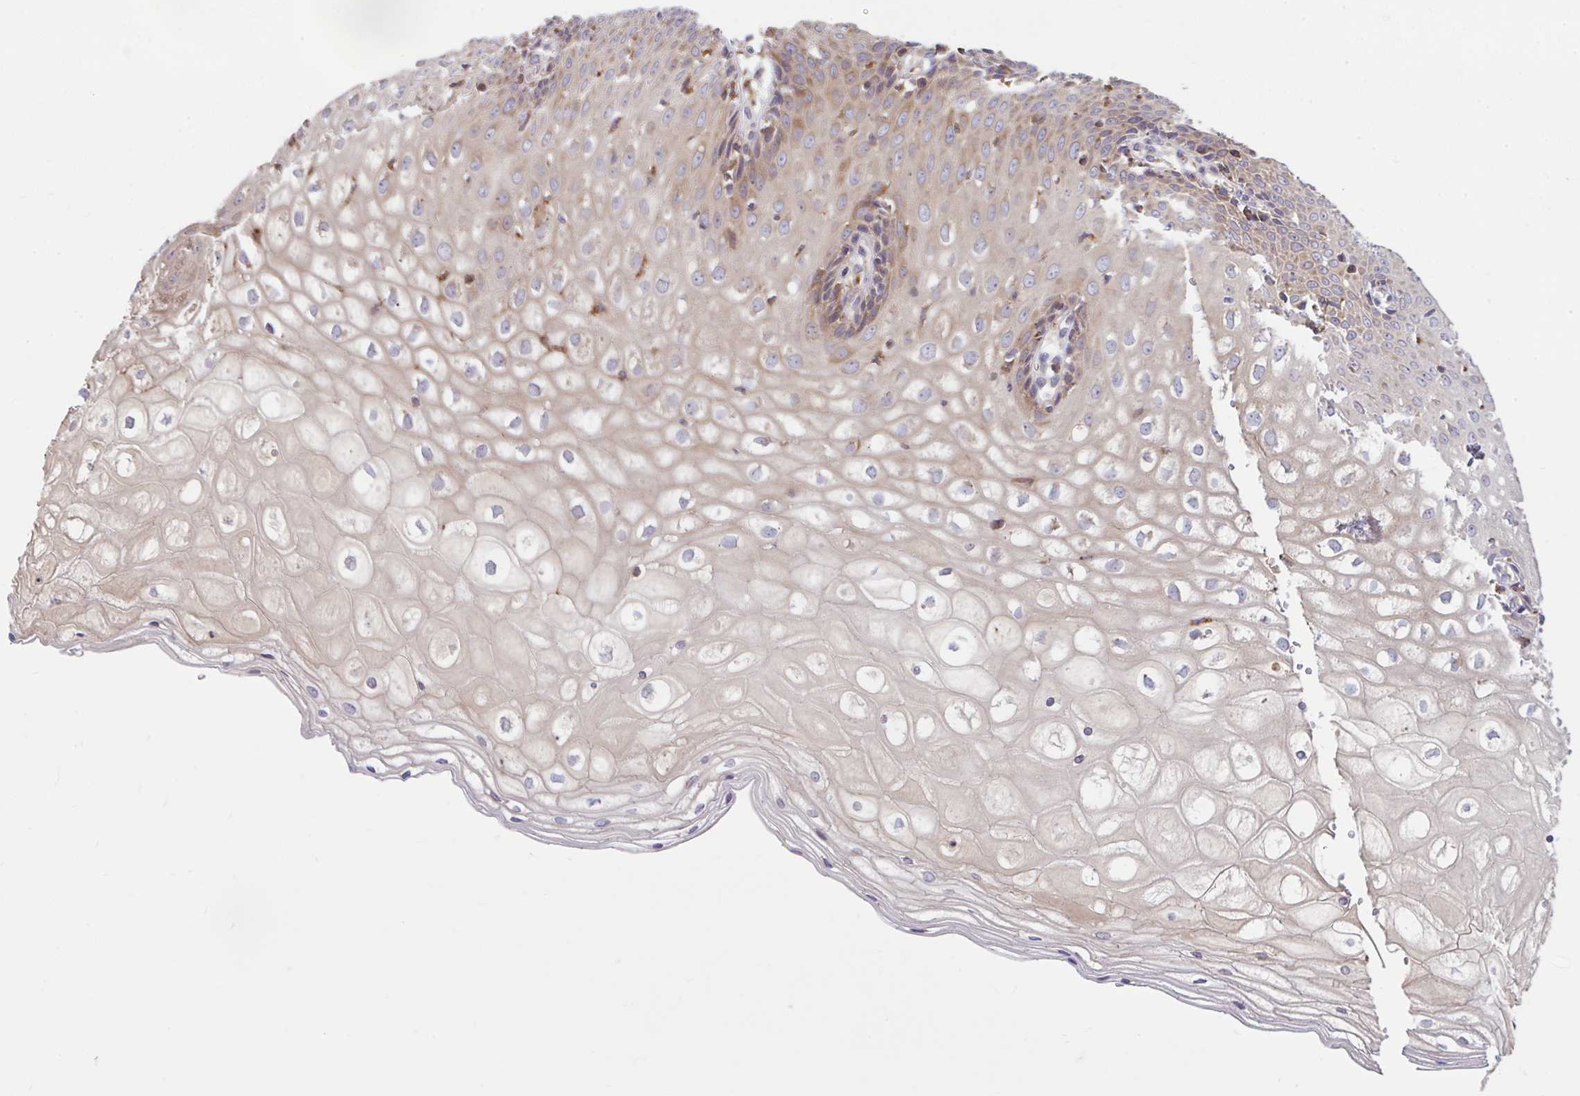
{"staining": {"intensity": "weak", "quantity": "25%-75%", "location": "cytoplasmic/membranous"}, "tissue": "cervix", "cell_type": "Glandular cells", "image_type": "normal", "snomed": [{"axis": "morphology", "description": "Normal tissue, NOS"}, {"axis": "topography", "description": "Cervix"}], "caption": "Immunohistochemical staining of normal human cervix displays 25%-75% levels of weak cytoplasmic/membranous protein expression in approximately 25%-75% of glandular cells.", "gene": "RALBP1", "patient": {"sex": "female", "age": 36}}